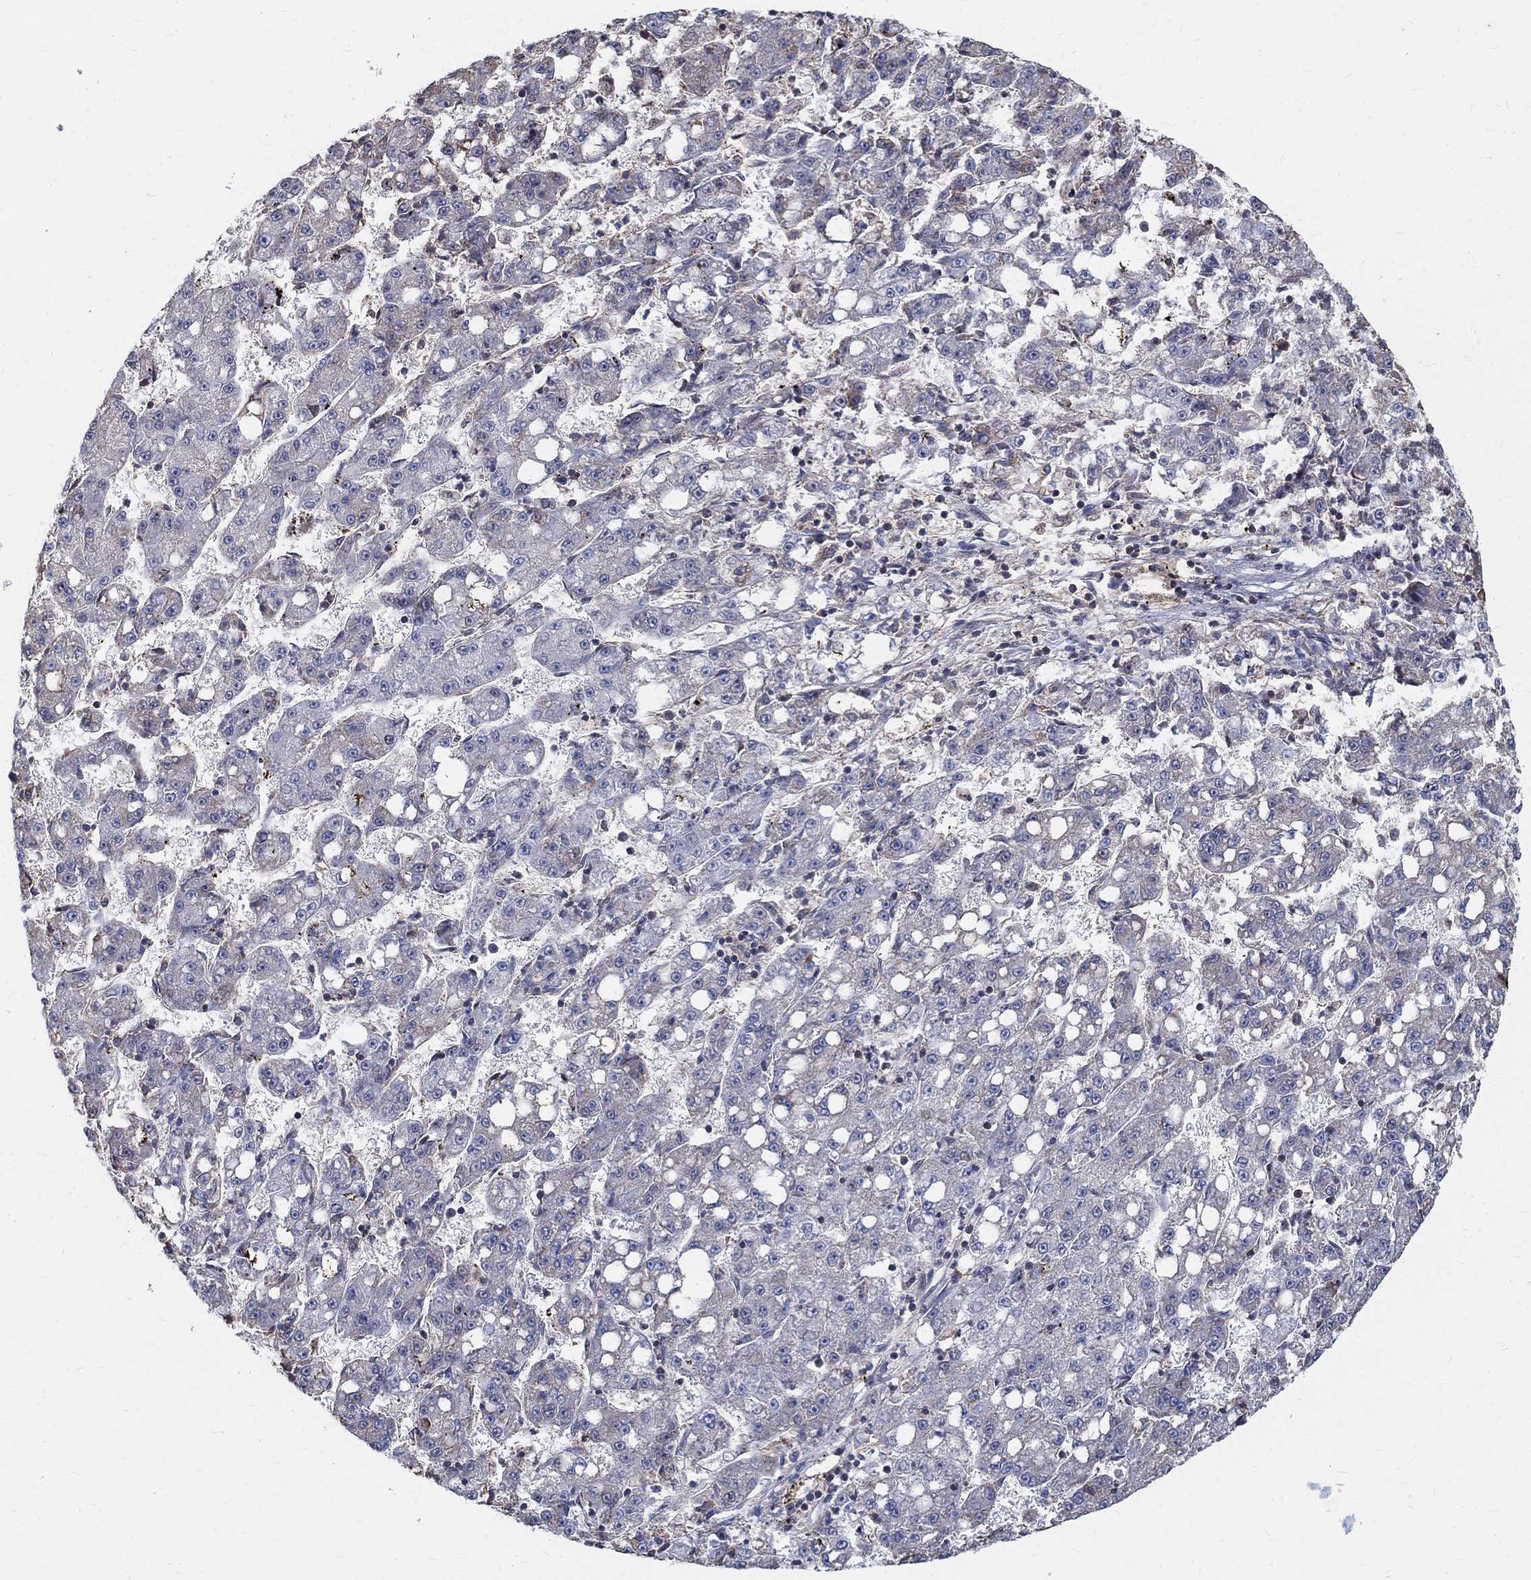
{"staining": {"intensity": "negative", "quantity": "none", "location": "none"}, "tissue": "liver cancer", "cell_type": "Tumor cells", "image_type": "cancer", "snomed": [{"axis": "morphology", "description": "Carcinoma, Hepatocellular, NOS"}, {"axis": "topography", "description": "Liver"}], "caption": "Micrograph shows no protein expression in tumor cells of liver cancer tissue.", "gene": "AGAP2", "patient": {"sex": "female", "age": 65}}